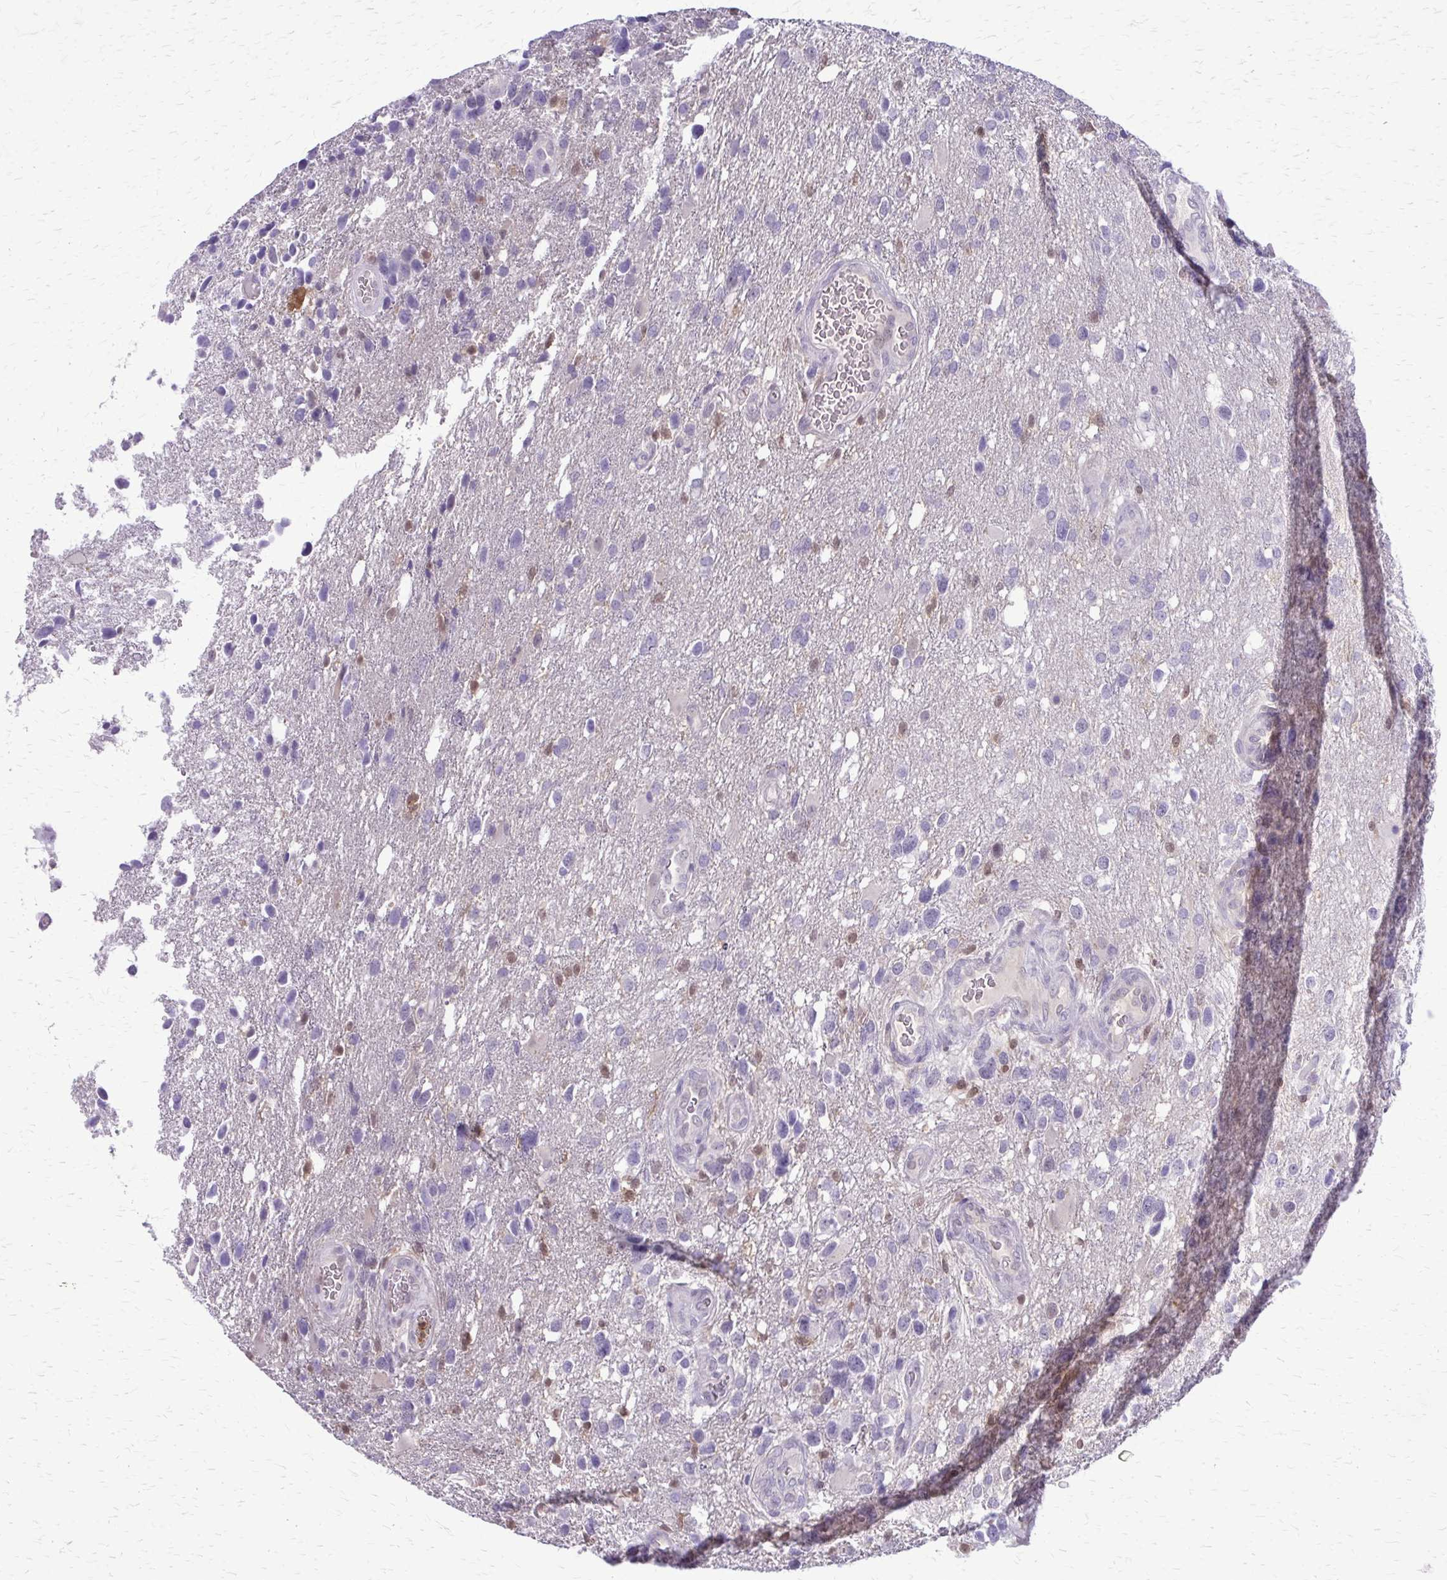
{"staining": {"intensity": "negative", "quantity": "none", "location": "none"}, "tissue": "glioma", "cell_type": "Tumor cells", "image_type": "cancer", "snomed": [{"axis": "morphology", "description": "Glioma, malignant, High grade"}, {"axis": "topography", "description": "Brain"}], "caption": "This is an IHC micrograph of glioma. There is no positivity in tumor cells.", "gene": "GLRX", "patient": {"sex": "female", "age": 58}}